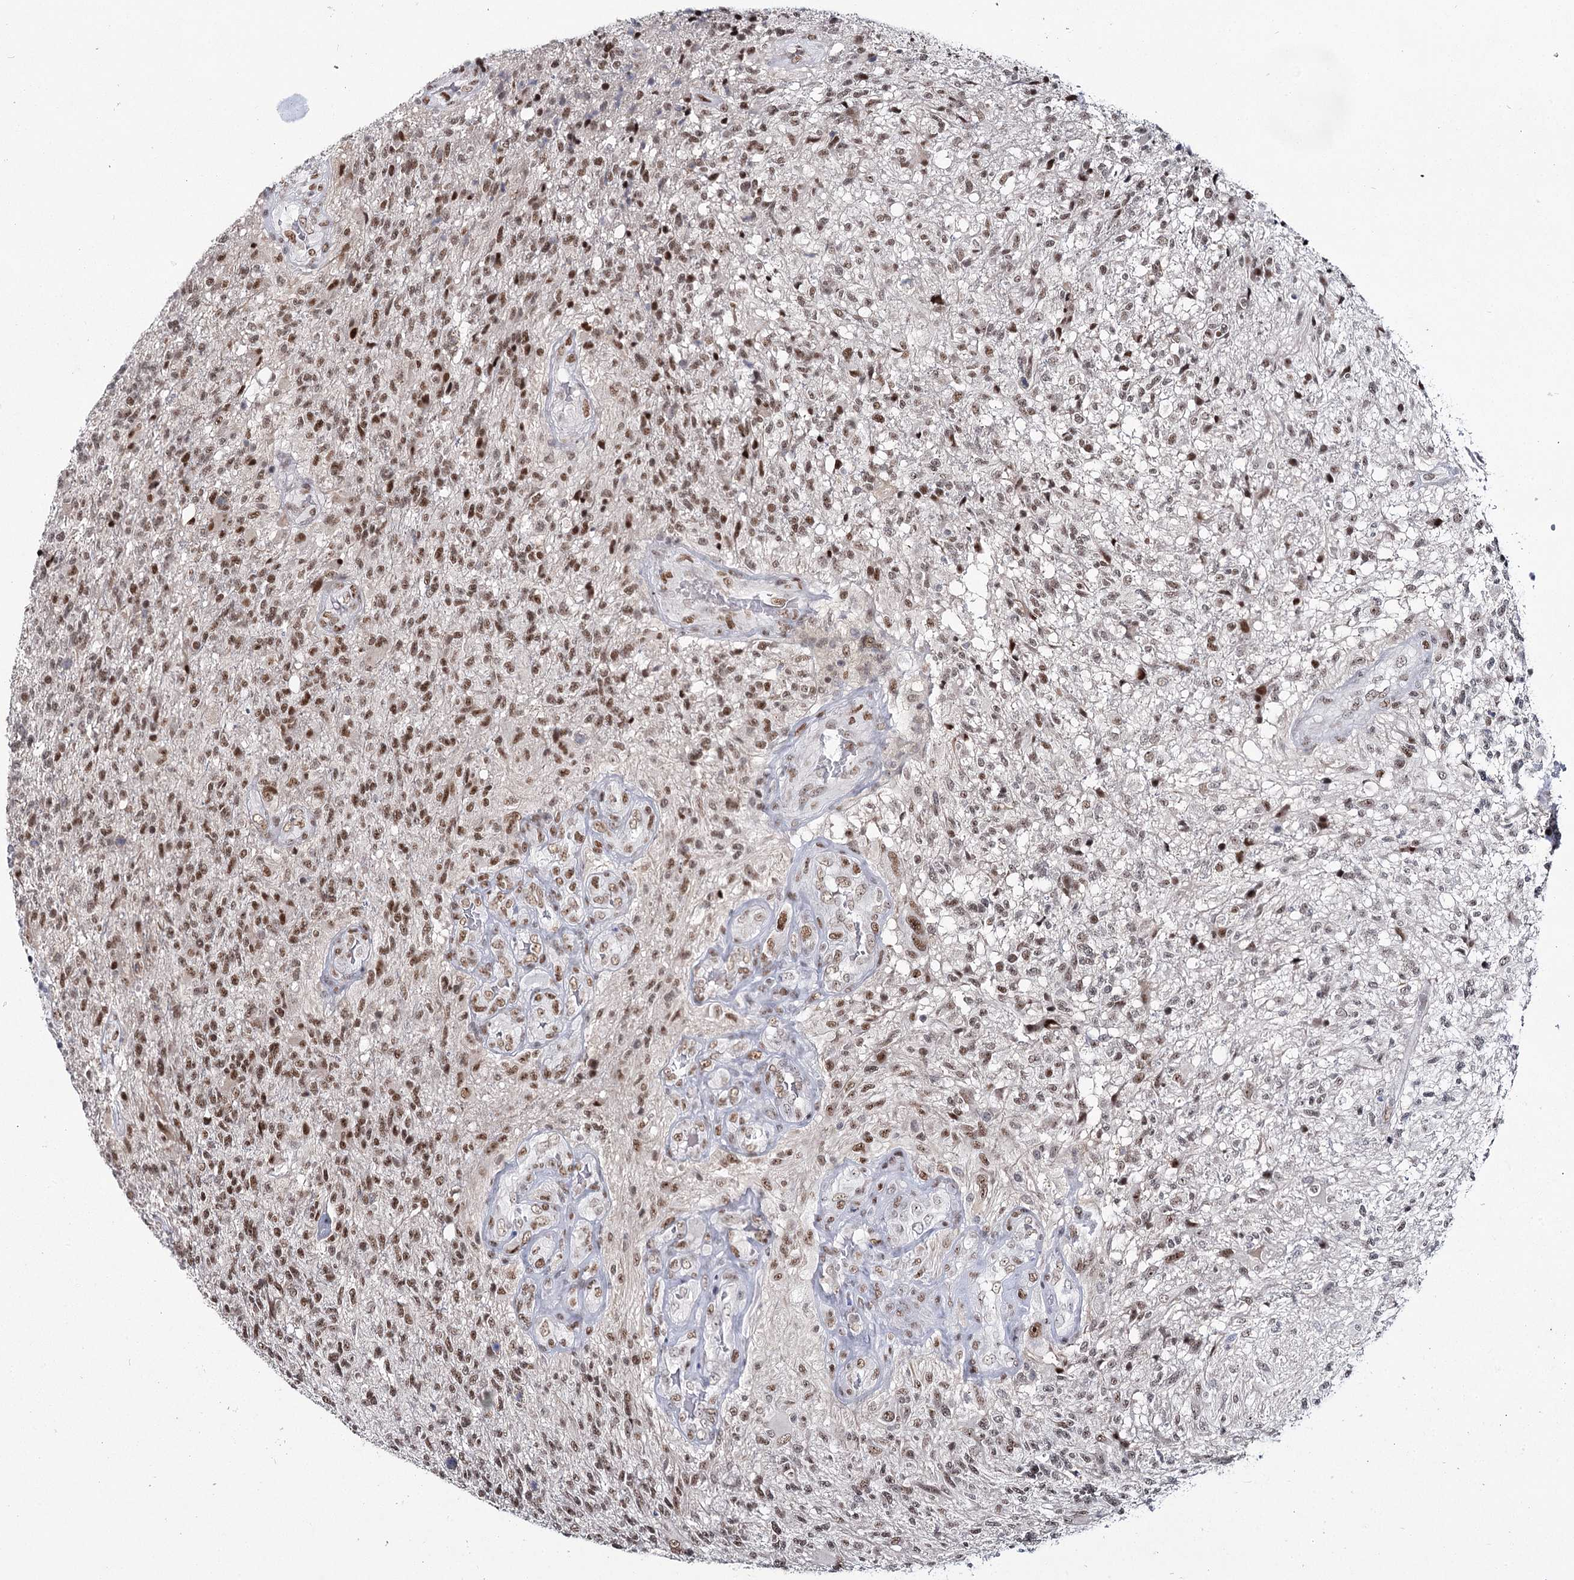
{"staining": {"intensity": "moderate", "quantity": ">75%", "location": "nuclear"}, "tissue": "glioma", "cell_type": "Tumor cells", "image_type": "cancer", "snomed": [{"axis": "morphology", "description": "Glioma, malignant, High grade"}, {"axis": "topography", "description": "Brain"}], "caption": "A brown stain highlights moderate nuclear positivity of a protein in glioma tumor cells.", "gene": "SCAF8", "patient": {"sex": "male", "age": 56}}